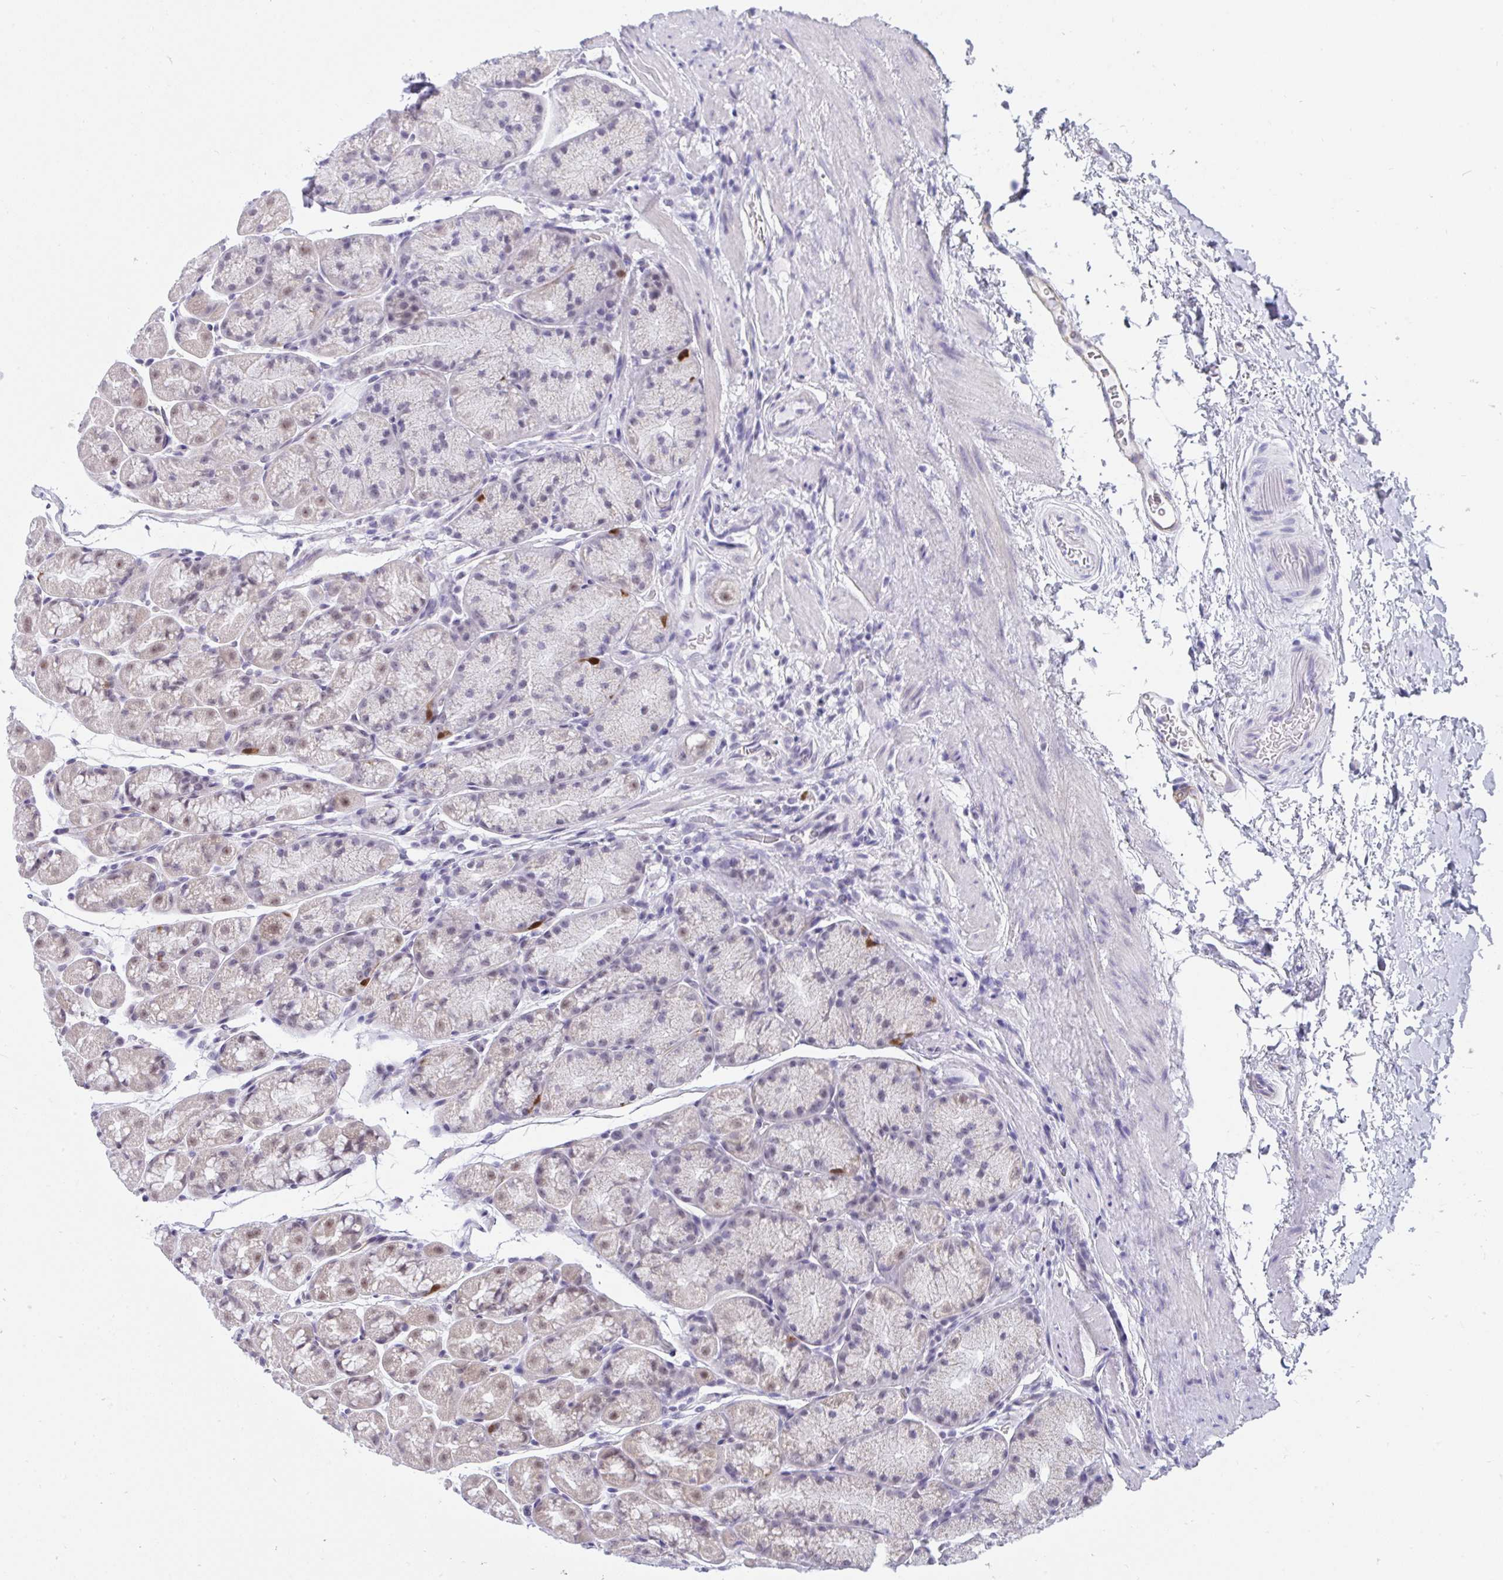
{"staining": {"intensity": "strong", "quantity": "<25%", "location": "cytoplasmic/membranous"}, "tissue": "stomach", "cell_type": "Glandular cells", "image_type": "normal", "snomed": [{"axis": "morphology", "description": "Normal tissue, NOS"}, {"axis": "topography", "description": "Stomach, lower"}], "caption": "Immunohistochemical staining of normal stomach exhibits strong cytoplasmic/membranous protein staining in about <25% of glandular cells.", "gene": "CDK13", "patient": {"sex": "male", "age": 67}}